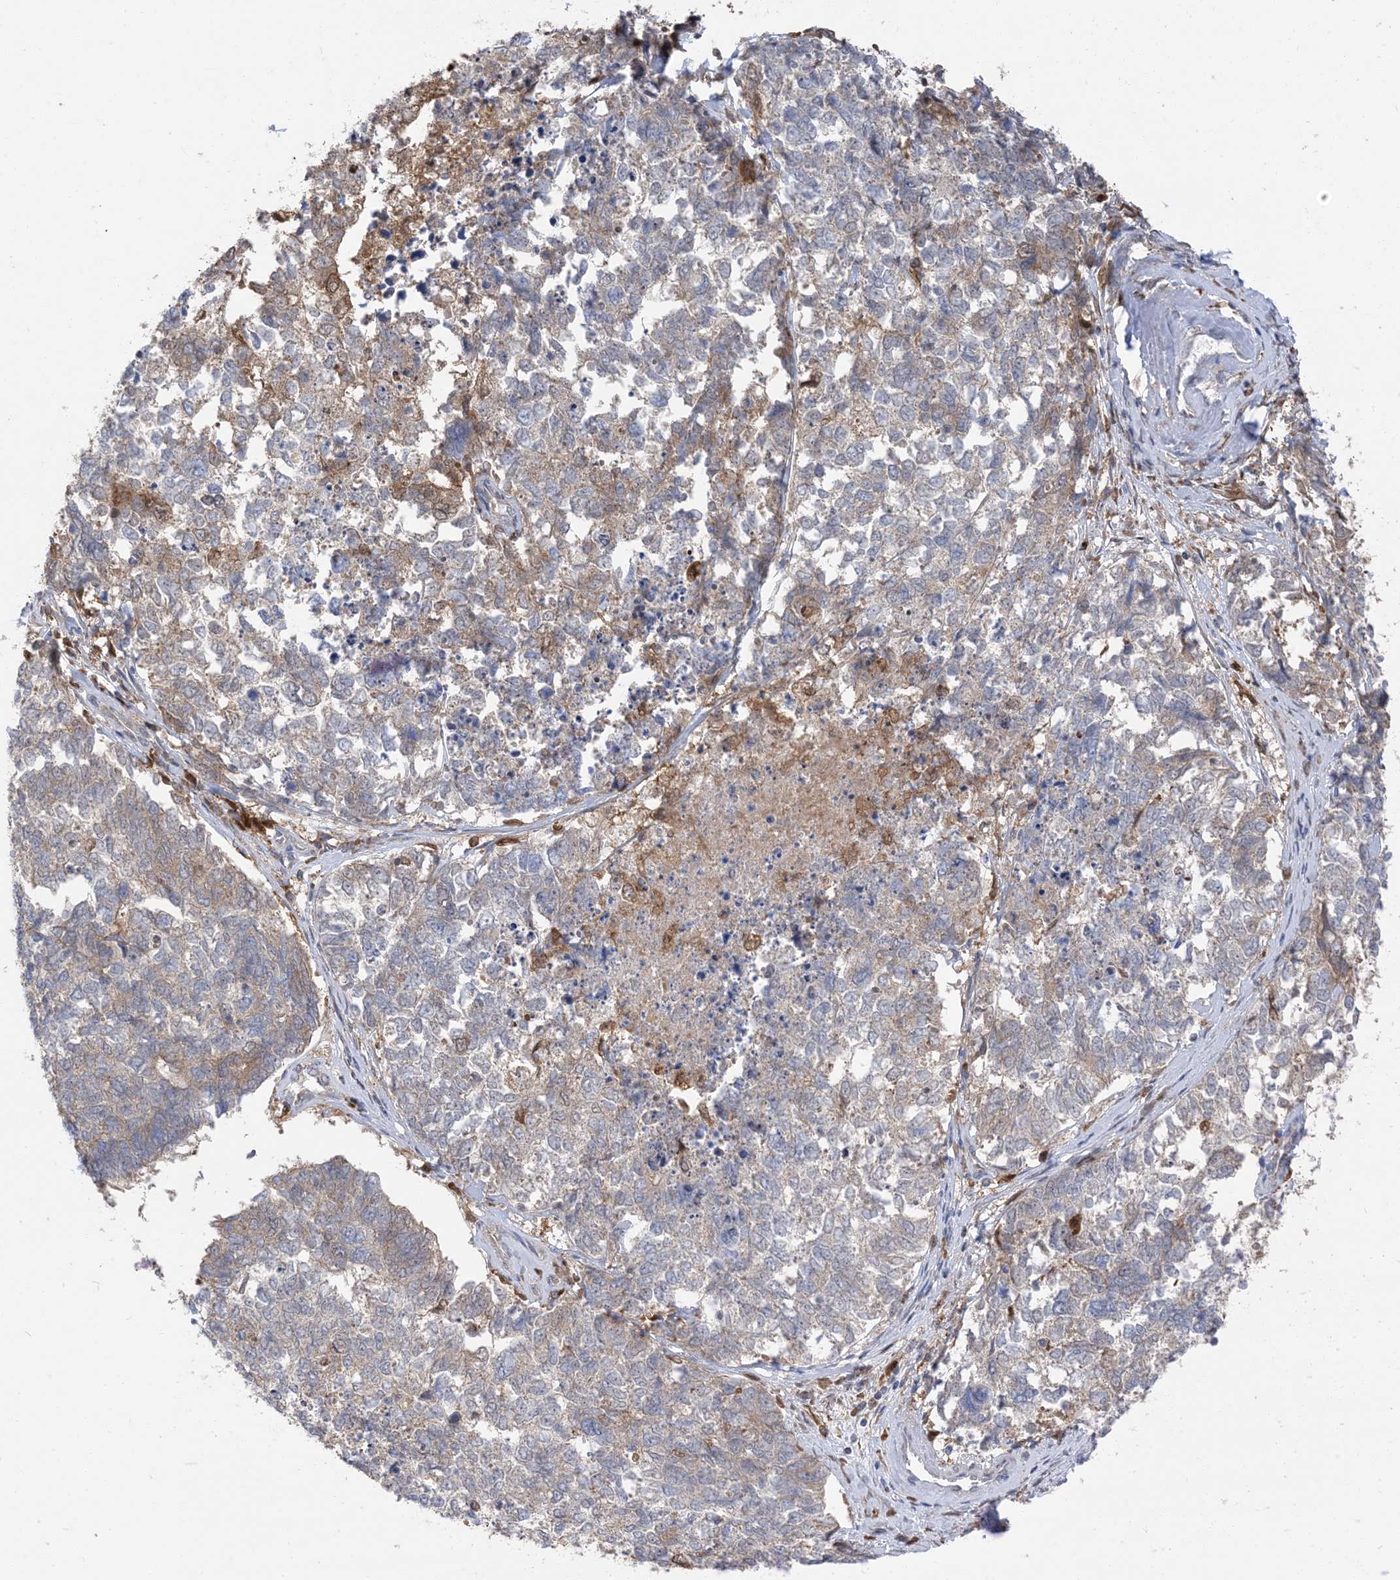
{"staining": {"intensity": "weak", "quantity": "25%-75%", "location": "cytoplasmic/membranous"}, "tissue": "cervical cancer", "cell_type": "Tumor cells", "image_type": "cancer", "snomed": [{"axis": "morphology", "description": "Squamous cell carcinoma, NOS"}, {"axis": "topography", "description": "Cervix"}], "caption": "Immunohistochemistry of human cervical cancer reveals low levels of weak cytoplasmic/membranous expression in about 25%-75% of tumor cells.", "gene": "NAGK", "patient": {"sex": "female", "age": 63}}